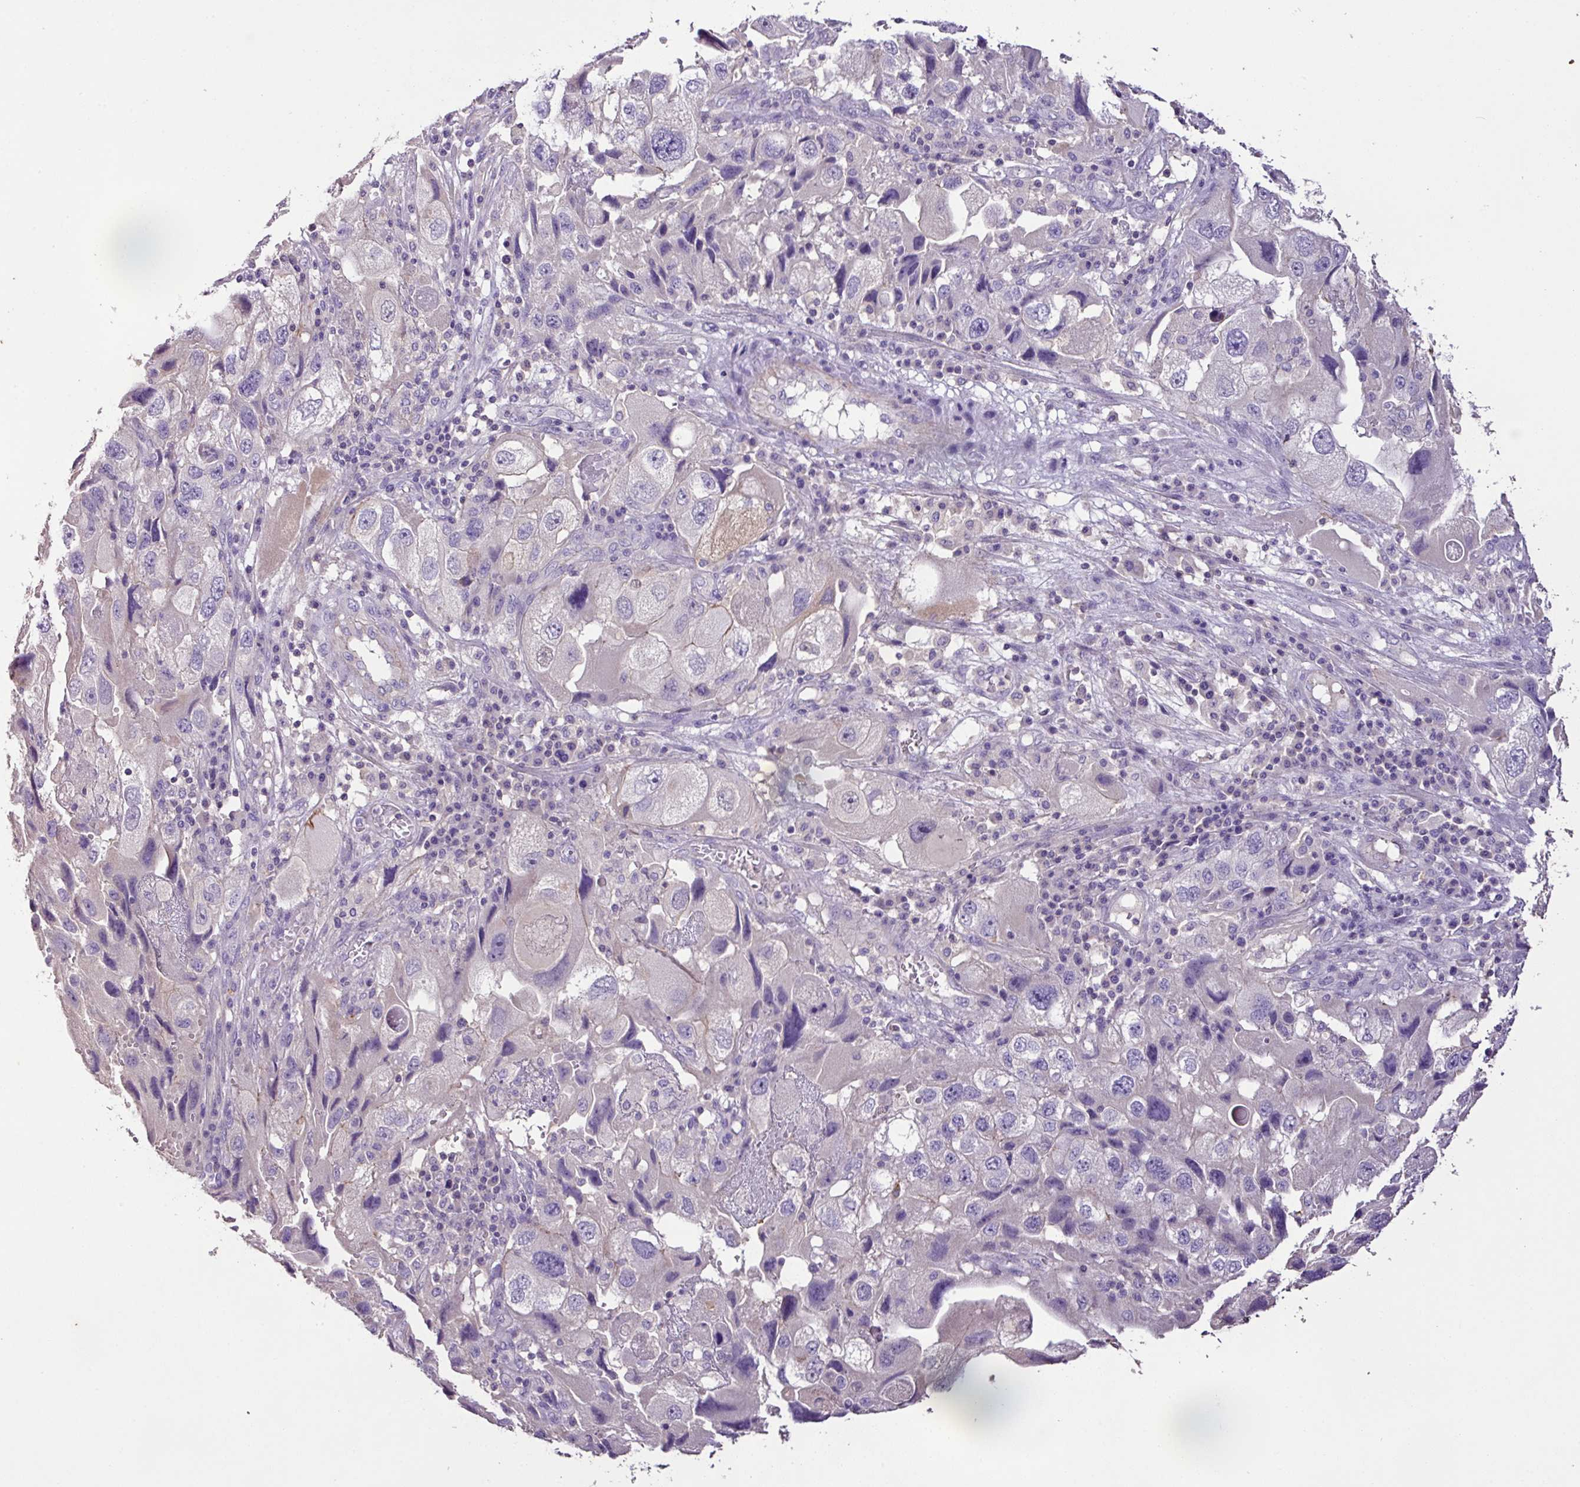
{"staining": {"intensity": "negative", "quantity": "none", "location": "none"}, "tissue": "endometrial cancer", "cell_type": "Tumor cells", "image_type": "cancer", "snomed": [{"axis": "morphology", "description": "Adenocarcinoma, NOS"}, {"axis": "topography", "description": "Endometrium"}], "caption": "Histopathology image shows no protein positivity in tumor cells of adenocarcinoma (endometrial) tissue.", "gene": "AGR3", "patient": {"sex": "female", "age": 49}}